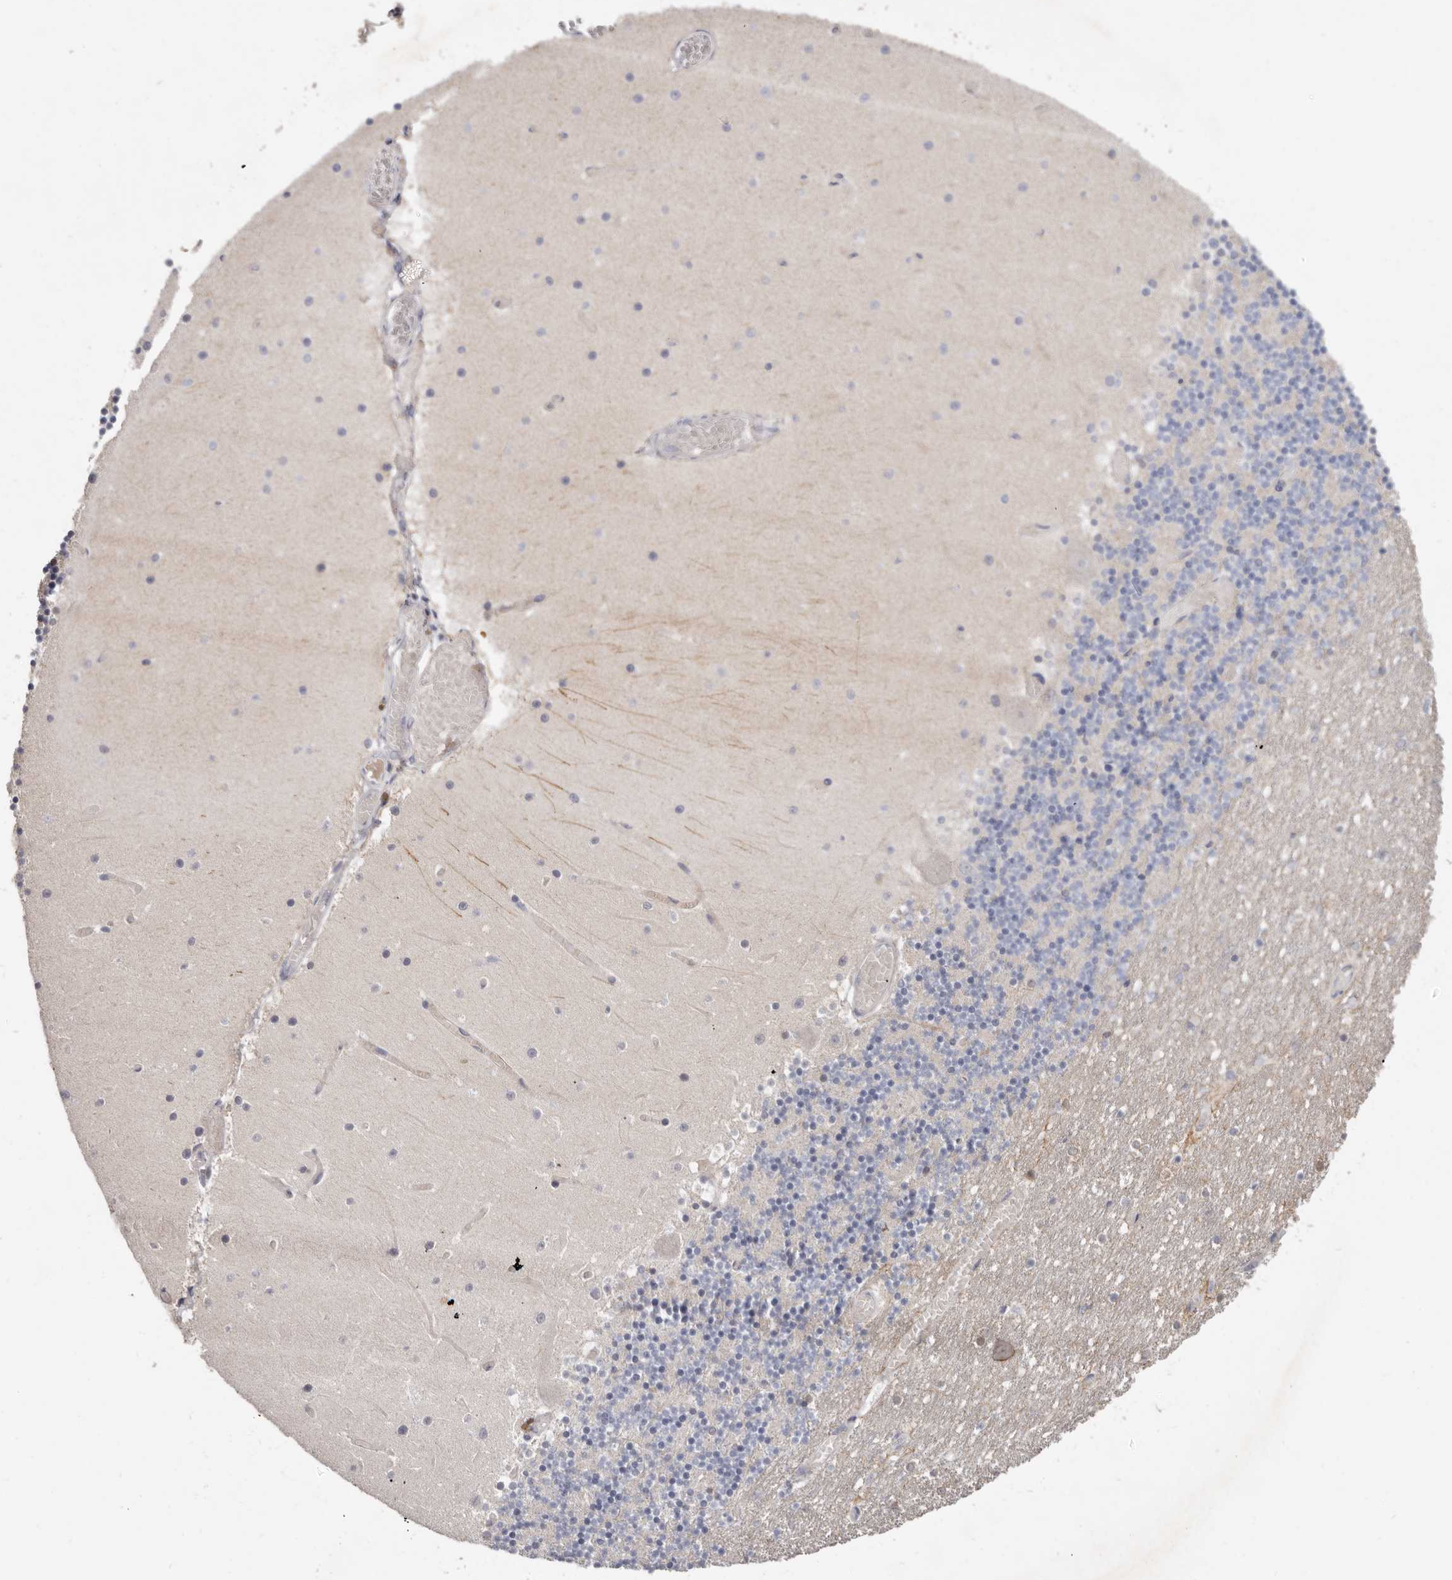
{"staining": {"intensity": "negative", "quantity": "none", "location": "none"}, "tissue": "cerebellum", "cell_type": "Cells in granular layer", "image_type": "normal", "snomed": [{"axis": "morphology", "description": "Normal tissue, NOS"}, {"axis": "topography", "description": "Cerebellum"}], "caption": "This is a micrograph of IHC staining of benign cerebellum, which shows no positivity in cells in granular layer.", "gene": "SPTA1", "patient": {"sex": "female", "age": 28}}